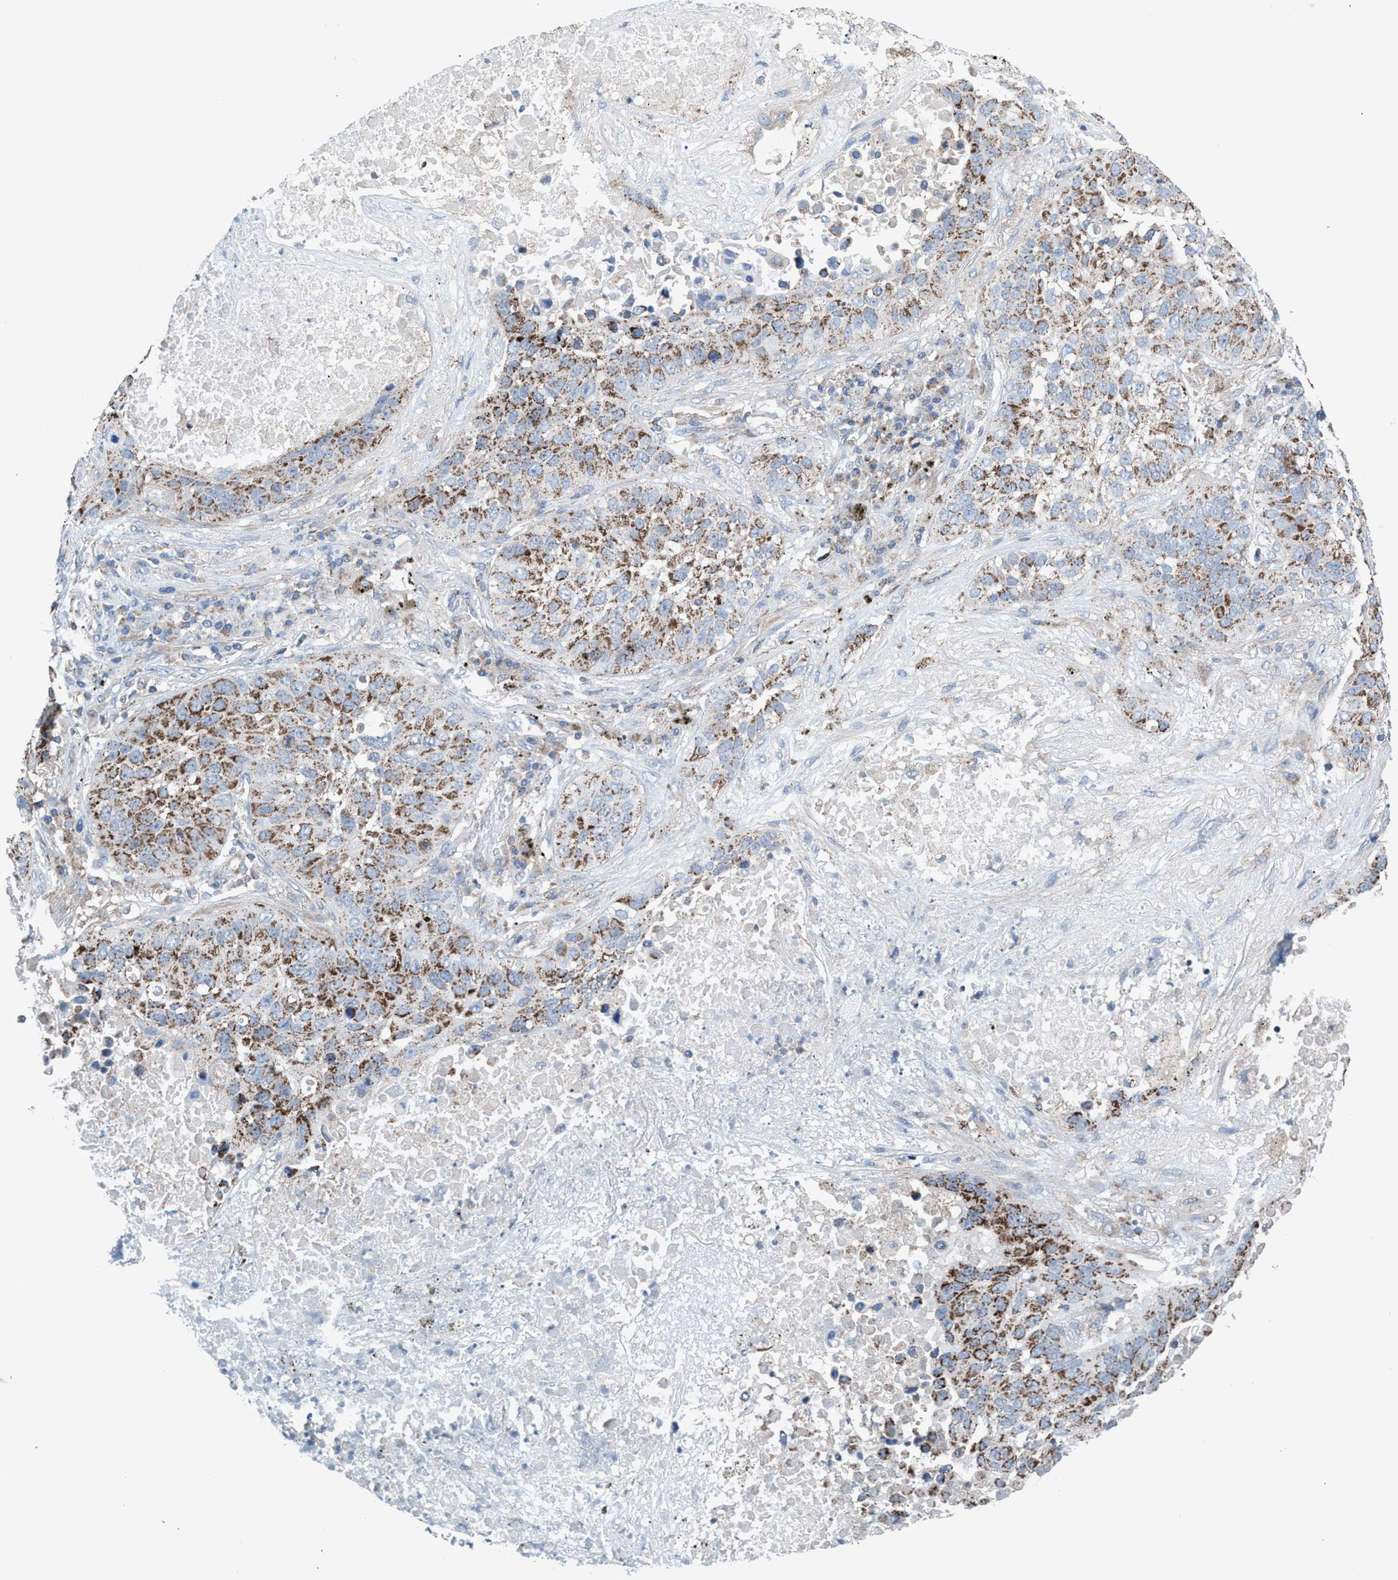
{"staining": {"intensity": "moderate", "quantity": ">75%", "location": "cytoplasmic/membranous"}, "tissue": "lung cancer", "cell_type": "Tumor cells", "image_type": "cancer", "snomed": [{"axis": "morphology", "description": "Squamous cell carcinoma, NOS"}, {"axis": "topography", "description": "Lung"}], "caption": "Tumor cells display medium levels of moderate cytoplasmic/membranous expression in about >75% of cells in human lung squamous cell carcinoma. The protein is shown in brown color, while the nuclei are stained blue.", "gene": "MRM1", "patient": {"sex": "male", "age": 57}}